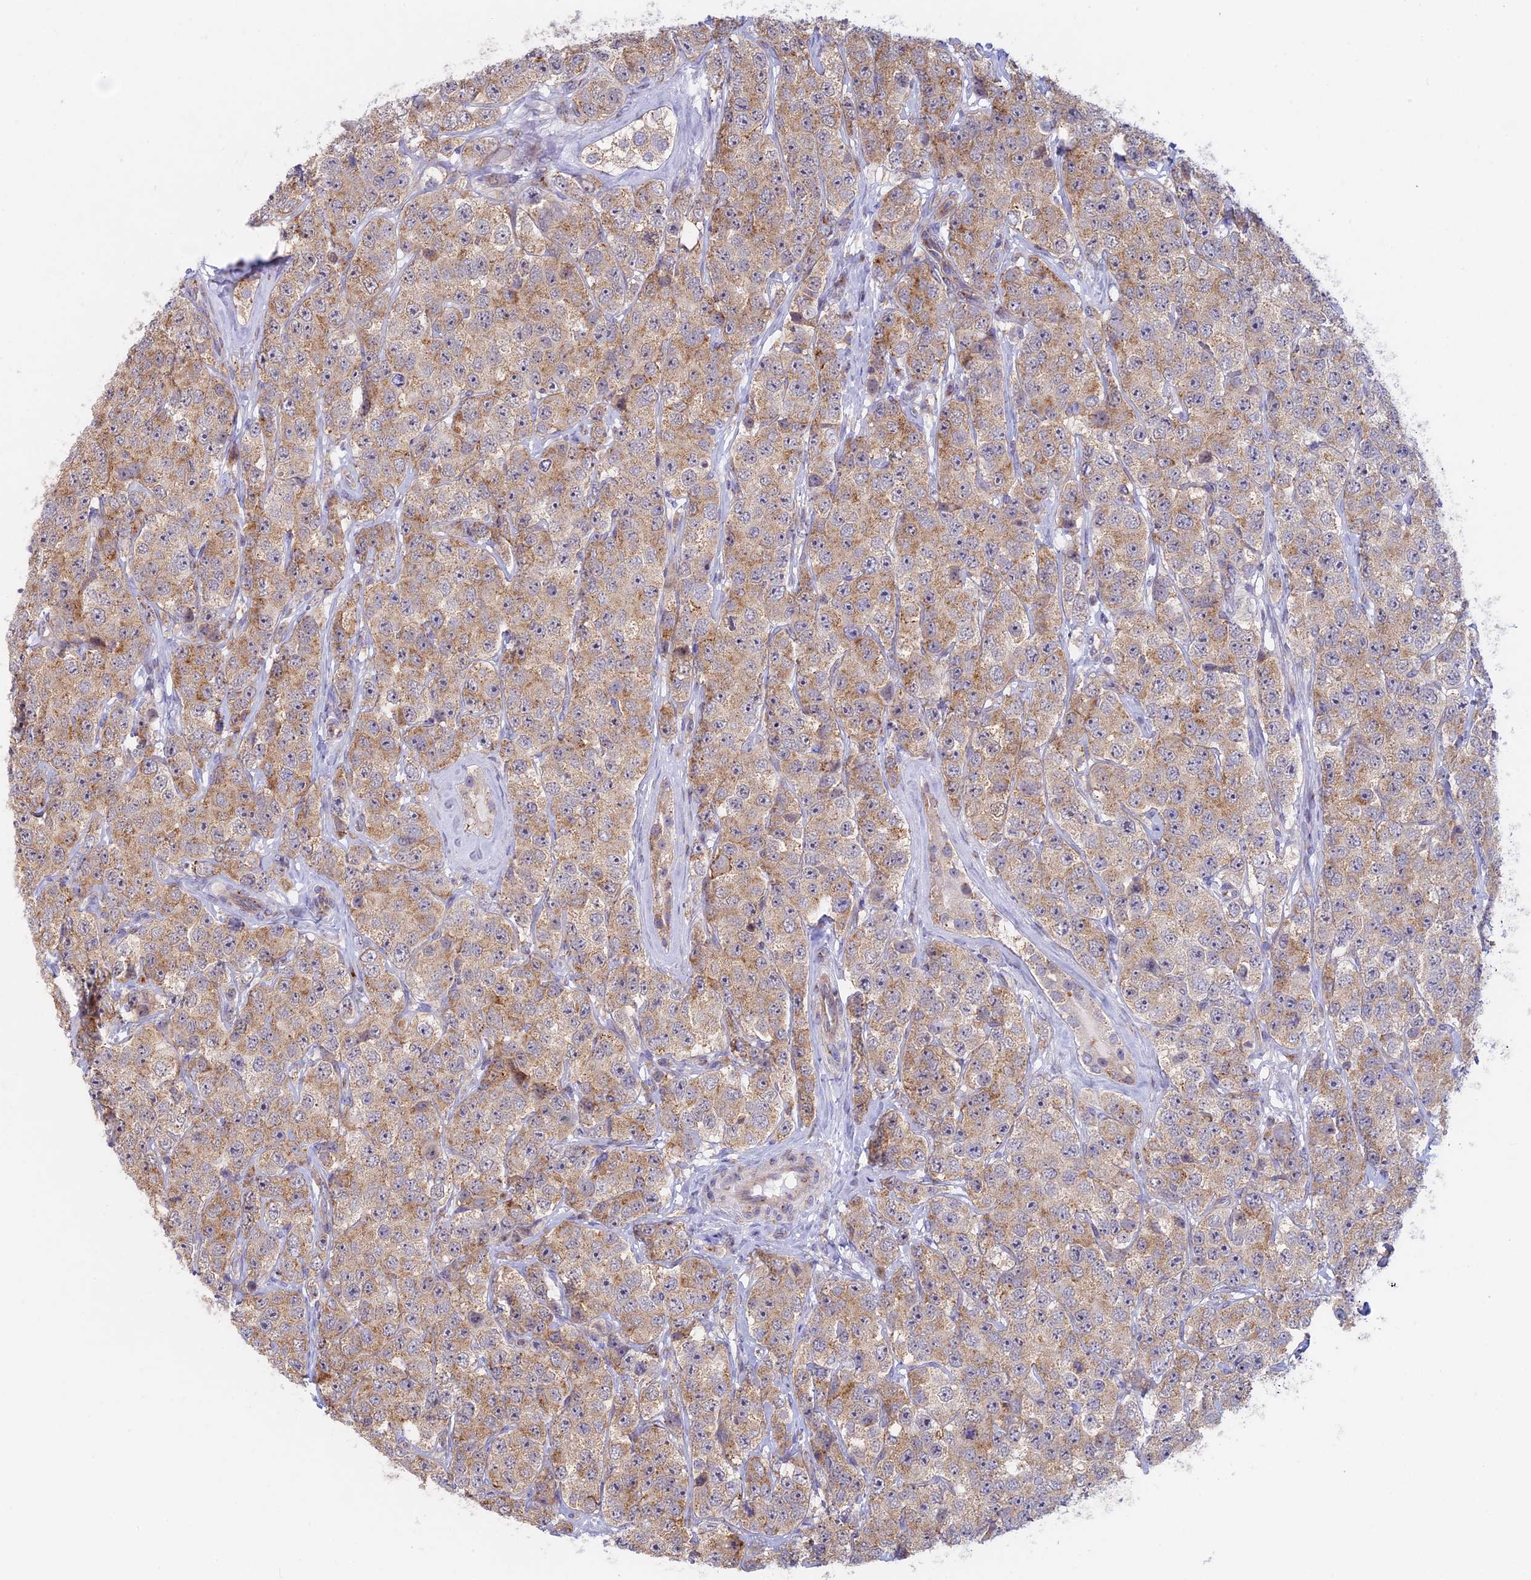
{"staining": {"intensity": "weak", "quantity": "25%-75%", "location": "cytoplasmic/membranous"}, "tissue": "testis cancer", "cell_type": "Tumor cells", "image_type": "cancer", "snomed": [{"axis": "morphology", "description": "Seminoma, NOS"}, {"axis": "topography", "description": "Testis"}], "caption": "Protein expression by IHC reveals weak cytoplasmic/membranous expression in approximately 25%-75% of tumor cells in testis cancer. (brown staining indicates protein expression, while blue staining denotes nuclei).", "gene": "CLINT1", "patient": {"sex": "male", "age": 28}}